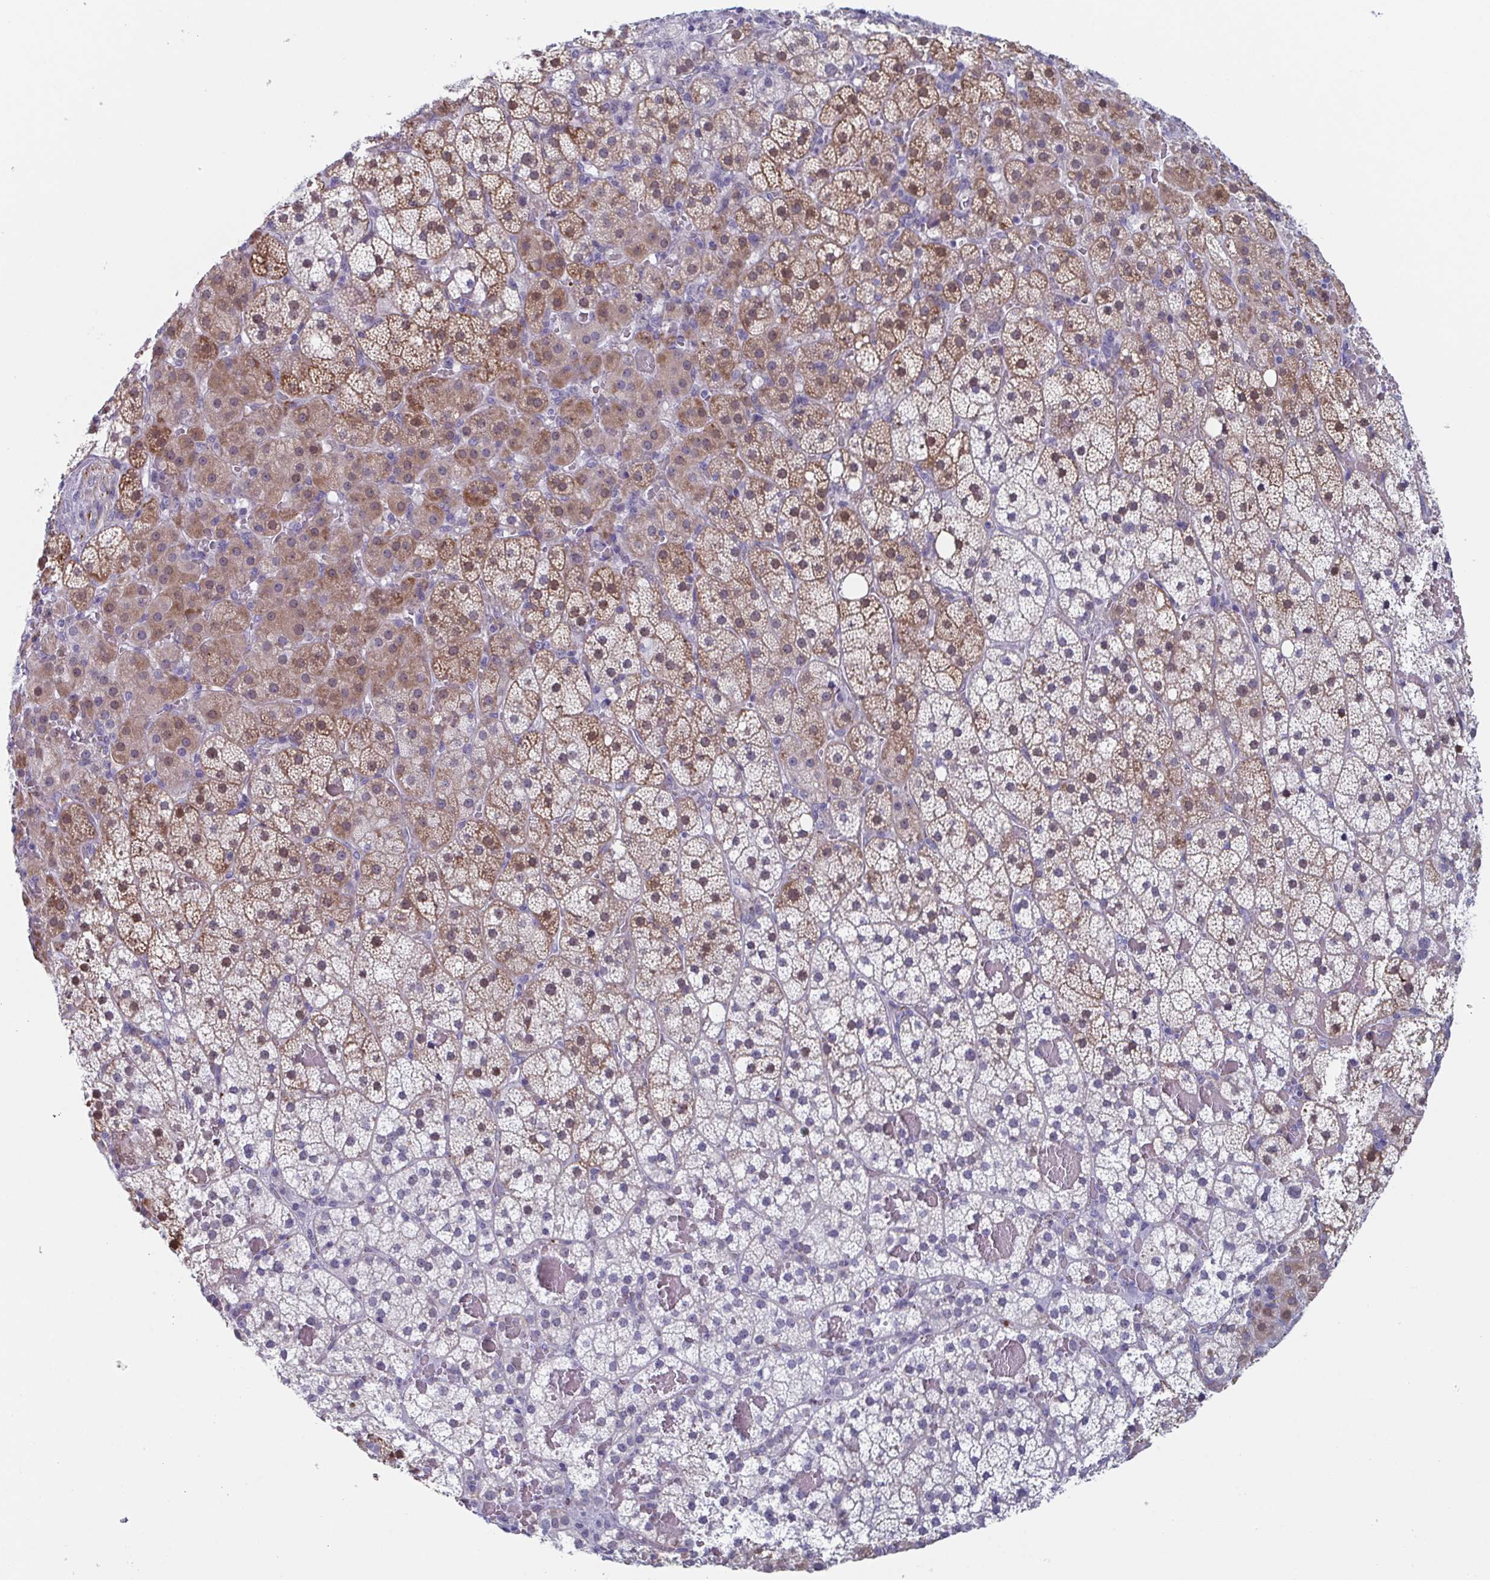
{"staining": {"intensity": "moderate", "quantity": "25%-75%", "location": "cytoplasmic/membranous"}, "tissue": "adrenal gland", "cell_type": "Glandular cells", "image_type": "normal", "snomed": [{"axis": "morphology", "description": "Normal tissue, NOS"}, {"axis": "topography", "description": "Adrenal gland"}], "caption": "Protein expression analysis of benign adrenal gland exhibits moderate cytoplasmic/membranous positivity in approximately 25%-75% of glandular cells.", "gene": "ZFP64", "patient": {"sex": "male", "age": 53}}